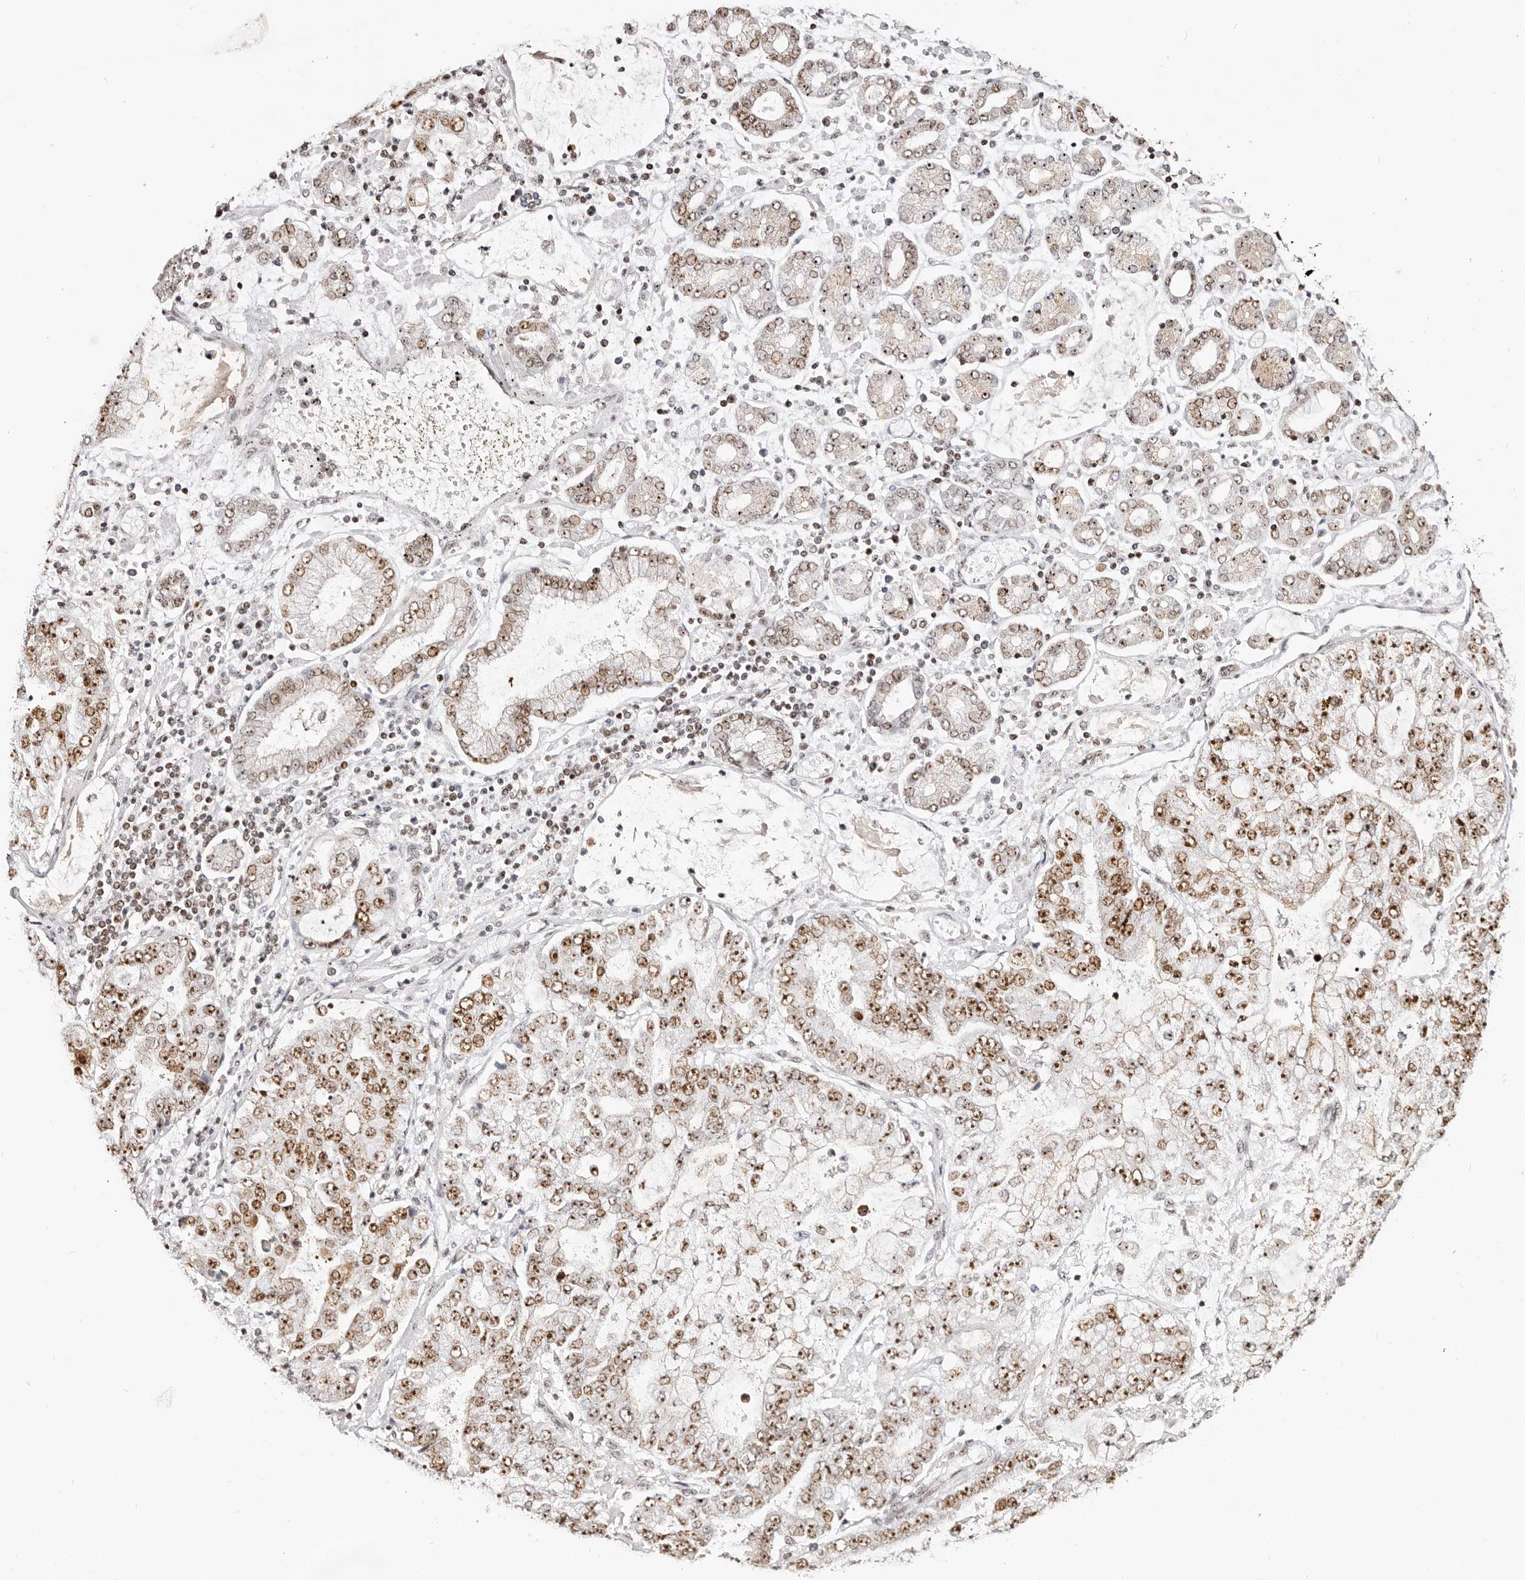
{"staining": {"intensity": "strong", "quantity": "25%-75%", "location": "nuclear"}, "tissue": "stomach cancer", "cell_type": "Tumor cells", "image_type": "cancer", "snomed": [{"axis": "morphology", "description": "Adenocarcinoma, NOS"}, {"axis": "topography", "description": "Stomach"}], "caption": "DAB immunohistochemical staining of stomach adenocarcinoma exhibits strong nuclear protein expression in approximately 25%-75% of tumor cells.", "gene": "IQGAP3", "patient": {"sex": "male", "age": 76}}